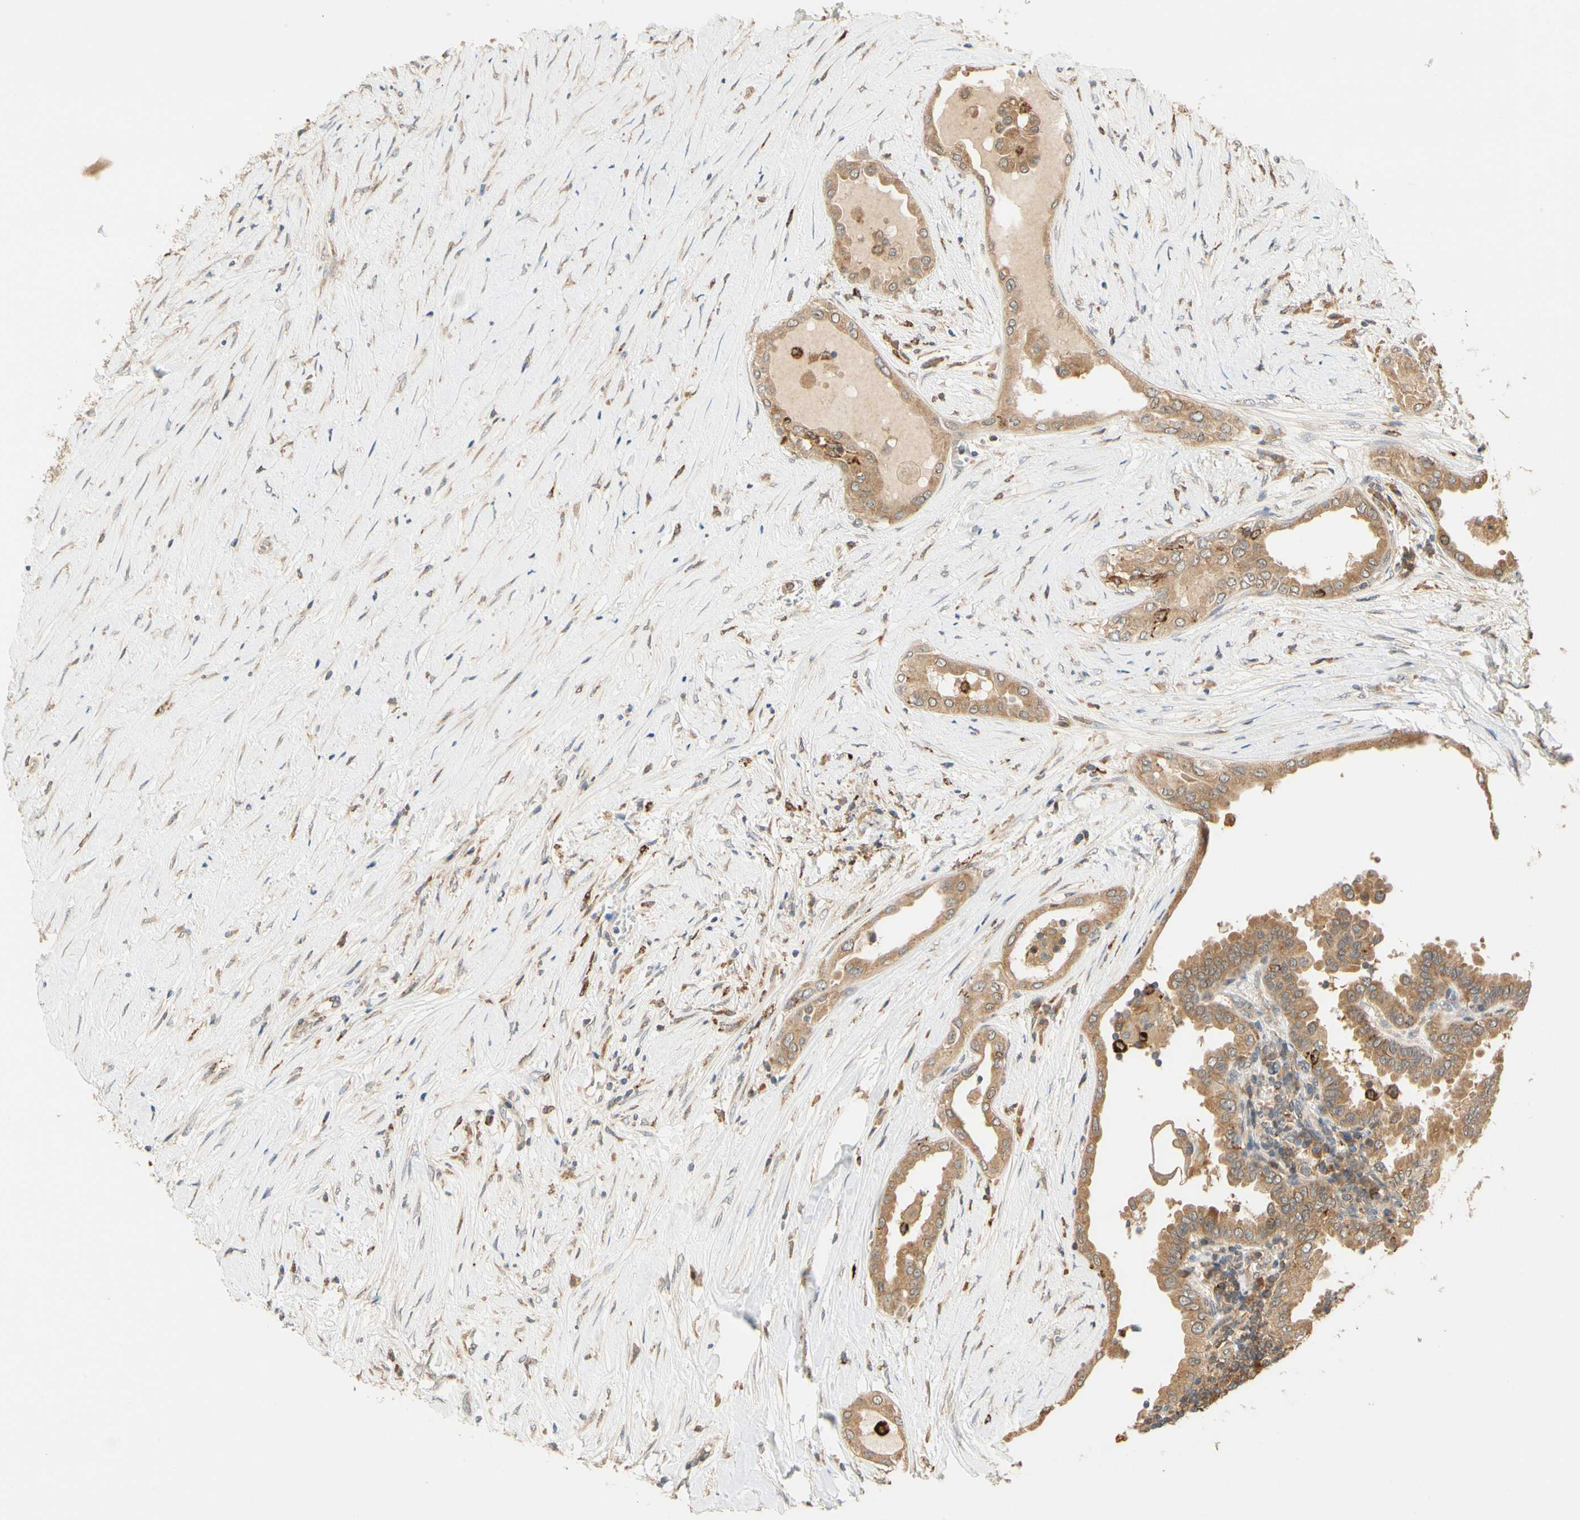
{"staining": {"intensity": "moderate", "quantity": ">75%", "location": "cytoplasmic/membranous"}, "tissue": "thyroid cancer", "cell_type": "Tumor cells", "image_type": "cancer", "snomed": [{"axis": "morphology", "description": "Papillary adenocarcinoma, NOS"}, {"axis": "topography", "description": "Thyroid gland"}], "caption": "Tumor cells reveal medium levels of moderate cytoplasmic/membranous expression in about >75% of cells in thyroid cancer (papillary adenocarcinoma). (Stains: DAB (3,3'-diaminobenzidine) in brown, nuclei in blue, Microscopy: brightfield microscopy at high magnification).", "gene": "ANKHD1", "patient": {"sex": "male", "age": 33}}